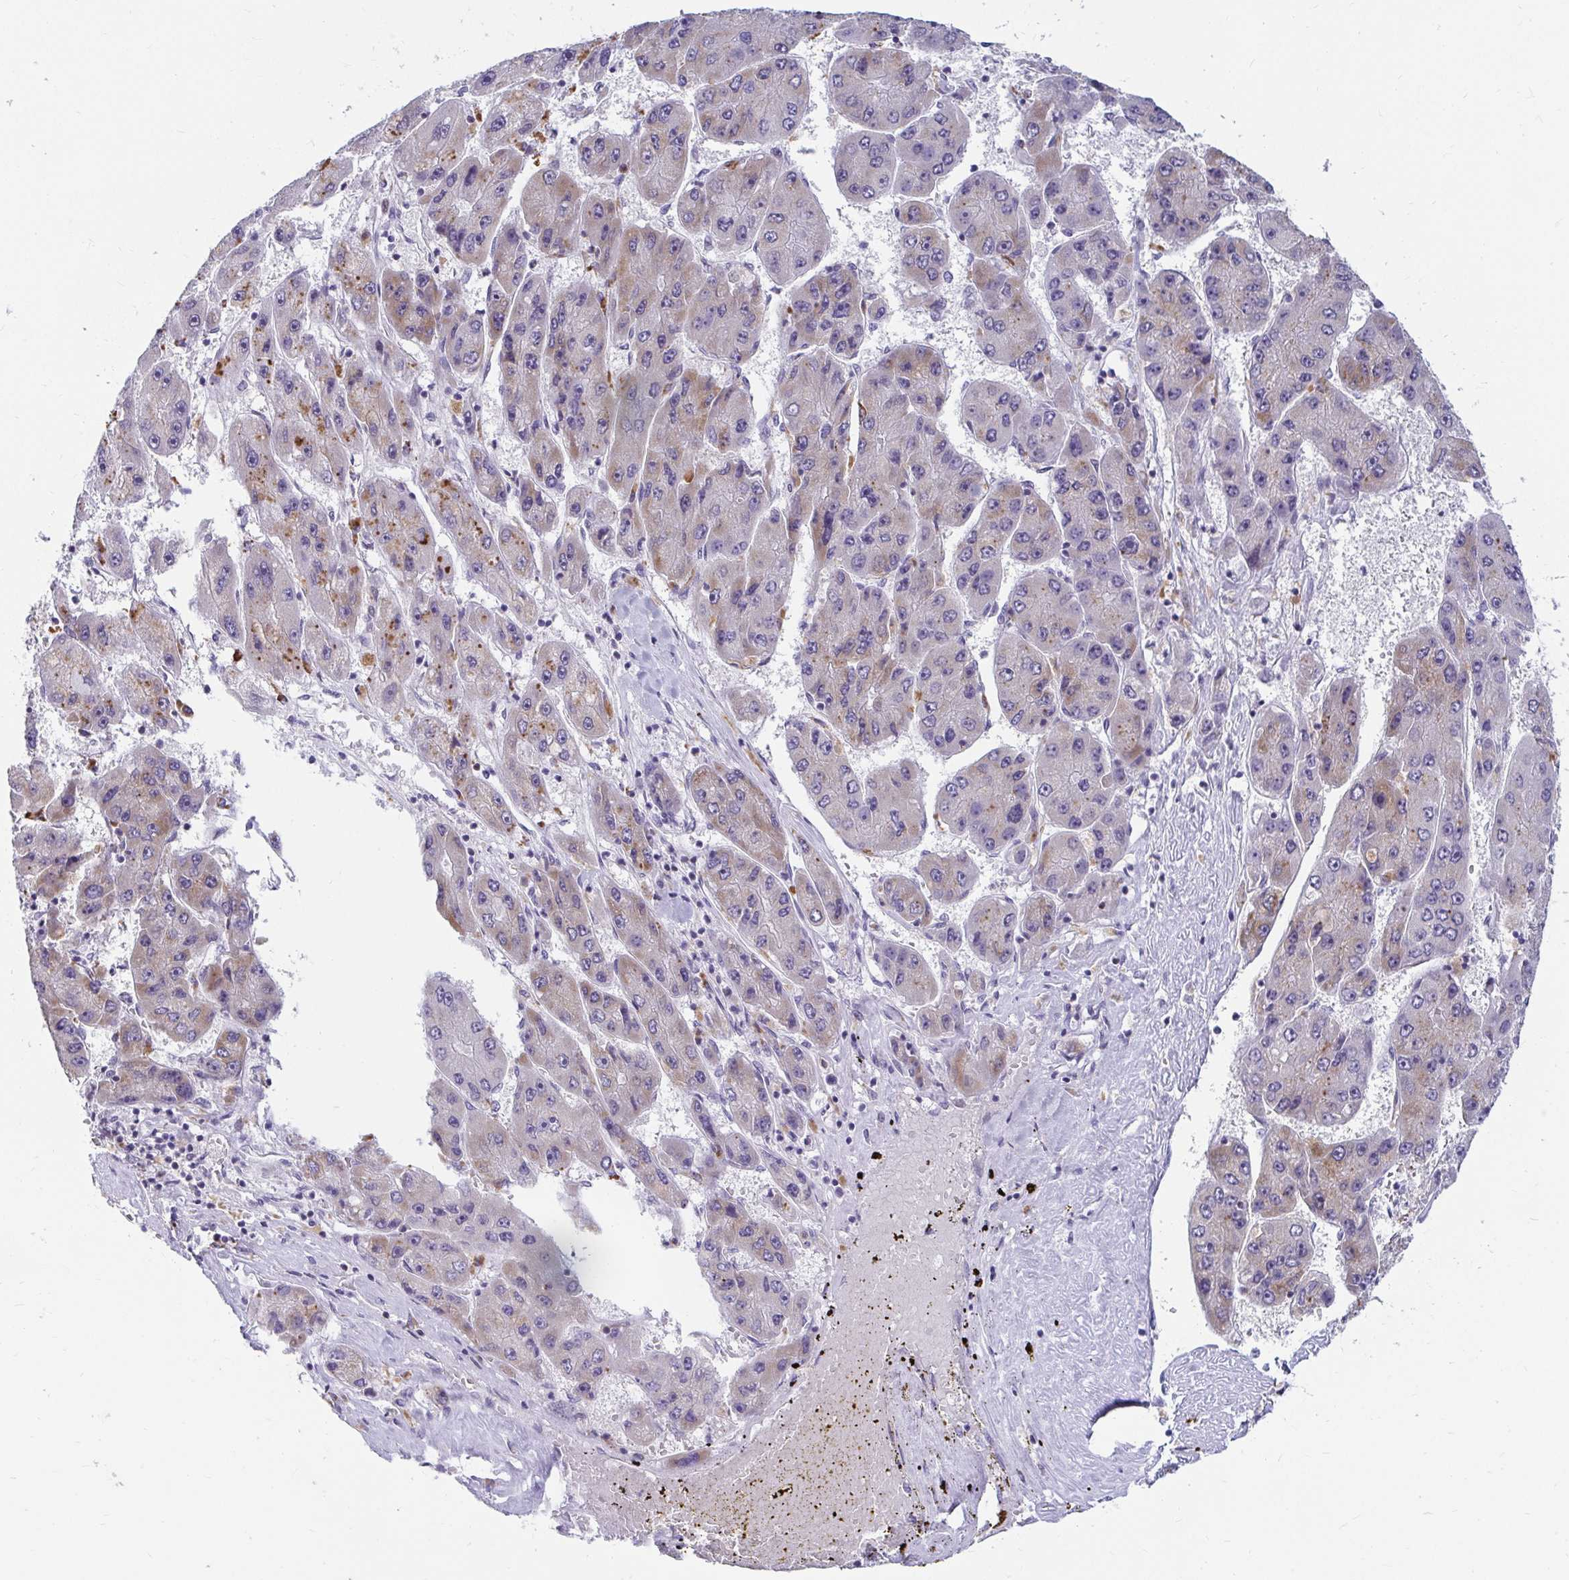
{"staining": {"intensity": "weak", "quantity": "25%-75%", "location": "cytoplasmic/membranous"}, "tissue": "liver cancer", "cell_type": "Tumor cells", "image_type": "cancer", "snomed": [{"axis": "morphology", "description": "Carcinoma, Hepatocellular, NOS"}, {"axis": "topography", "description": "Liver"}], "caption": "Immunohistochemical staining of human liver cancer reveals low levels of weak cytoplasmic/membranous protein positivity in approximately 25%-75% of tumor cells.", "gene": "EXOC5", "patient": {"sex": "female", "age": 61}}